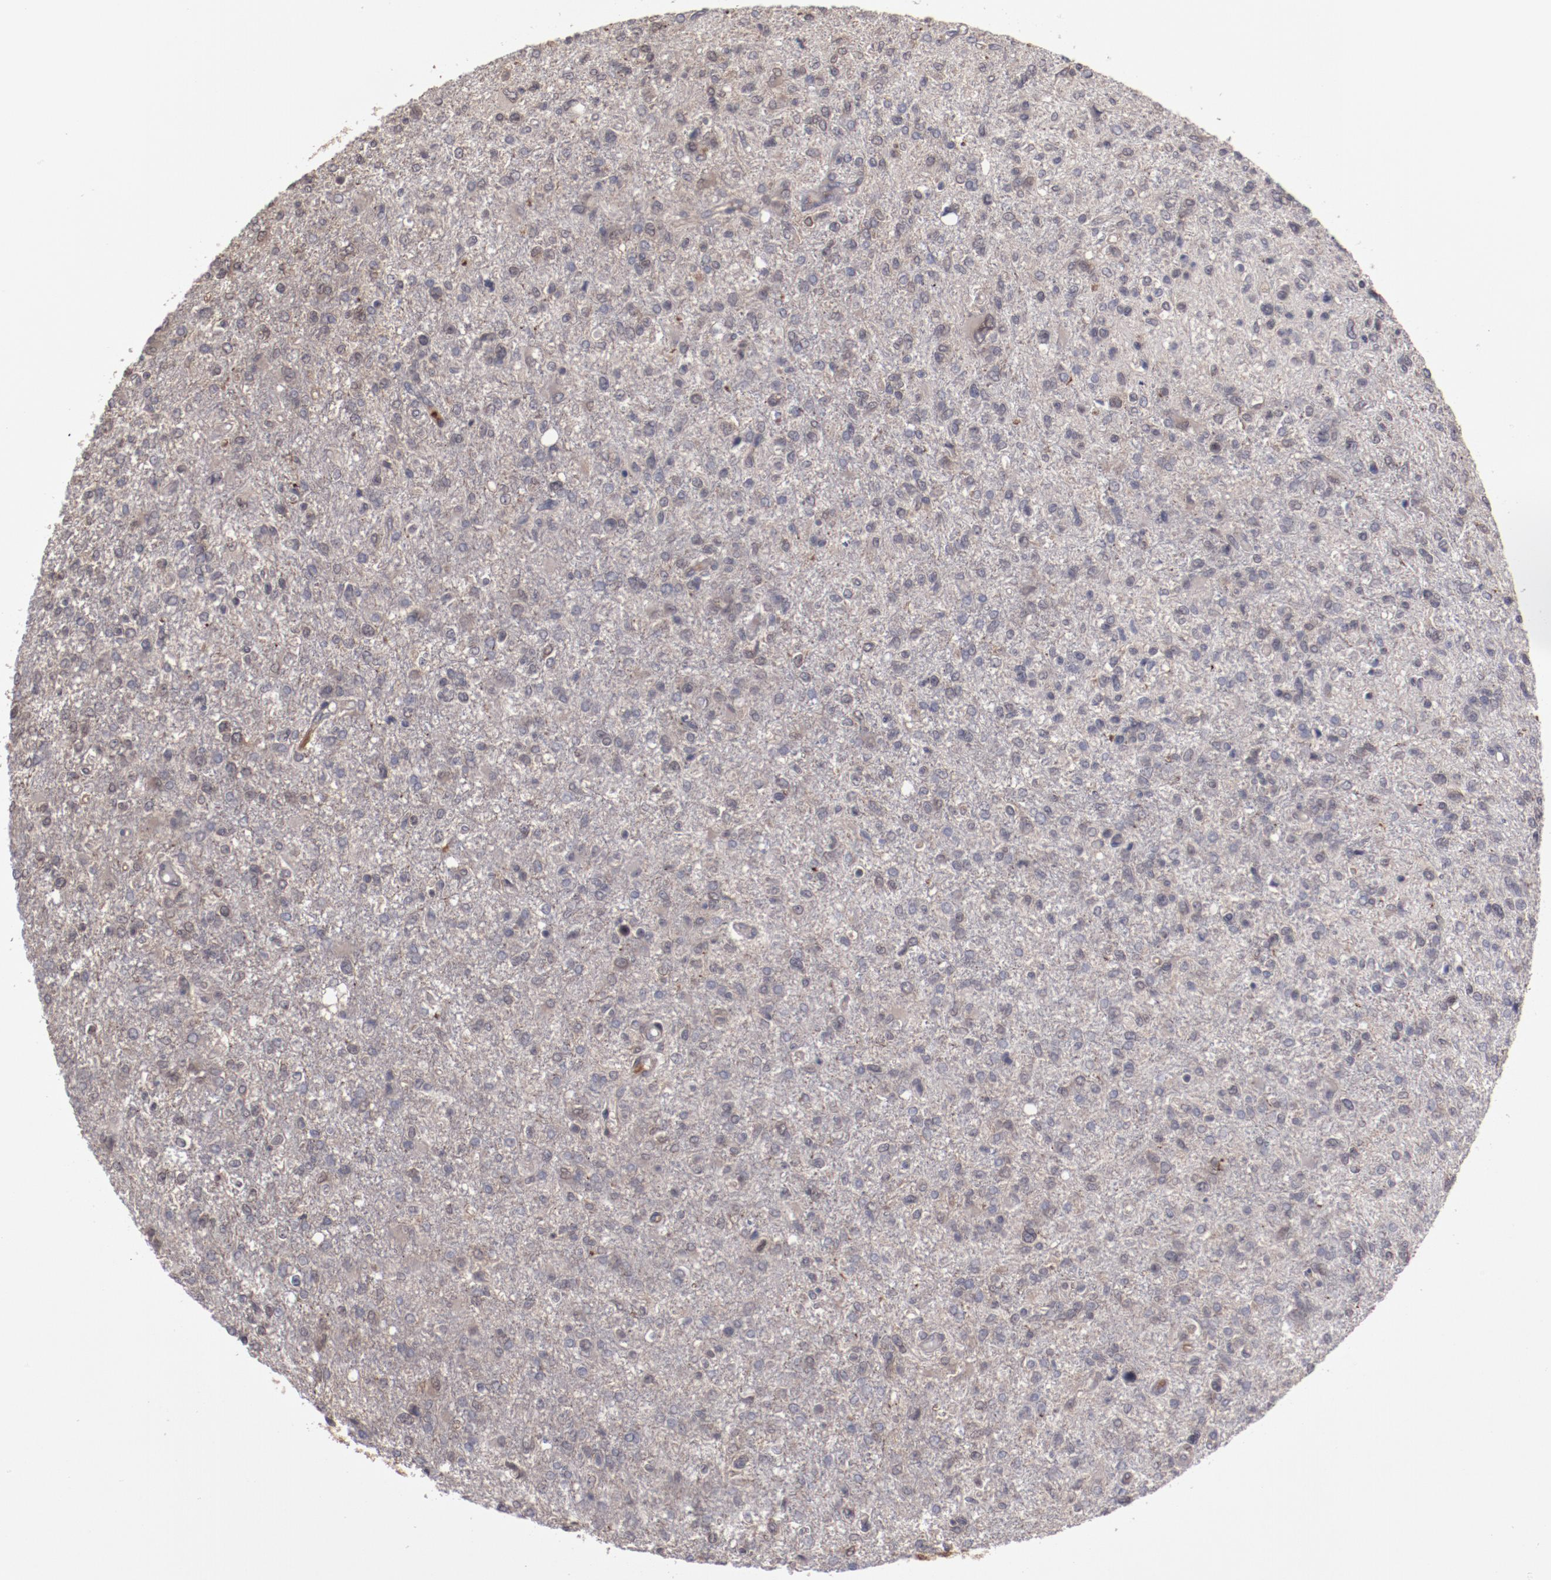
{"staining": {"intensity": "weak", "quantity": "<25%", "location": "cytoplasmic/membranous"}, "tissue": "glioma", "cell_type": "Tumor cells", "image_type": "cancer", "snomed": [{"axis": "morphology", "description": "Glioma, malignant, High grade"}, {"axis": "topography", "description": "Cerebral cortex"}], "caption": "Tumor cells are negative for protein expression in human glioma.", "gene": "SERPINA7", "patient": {"sex": "male", "age": 76}}